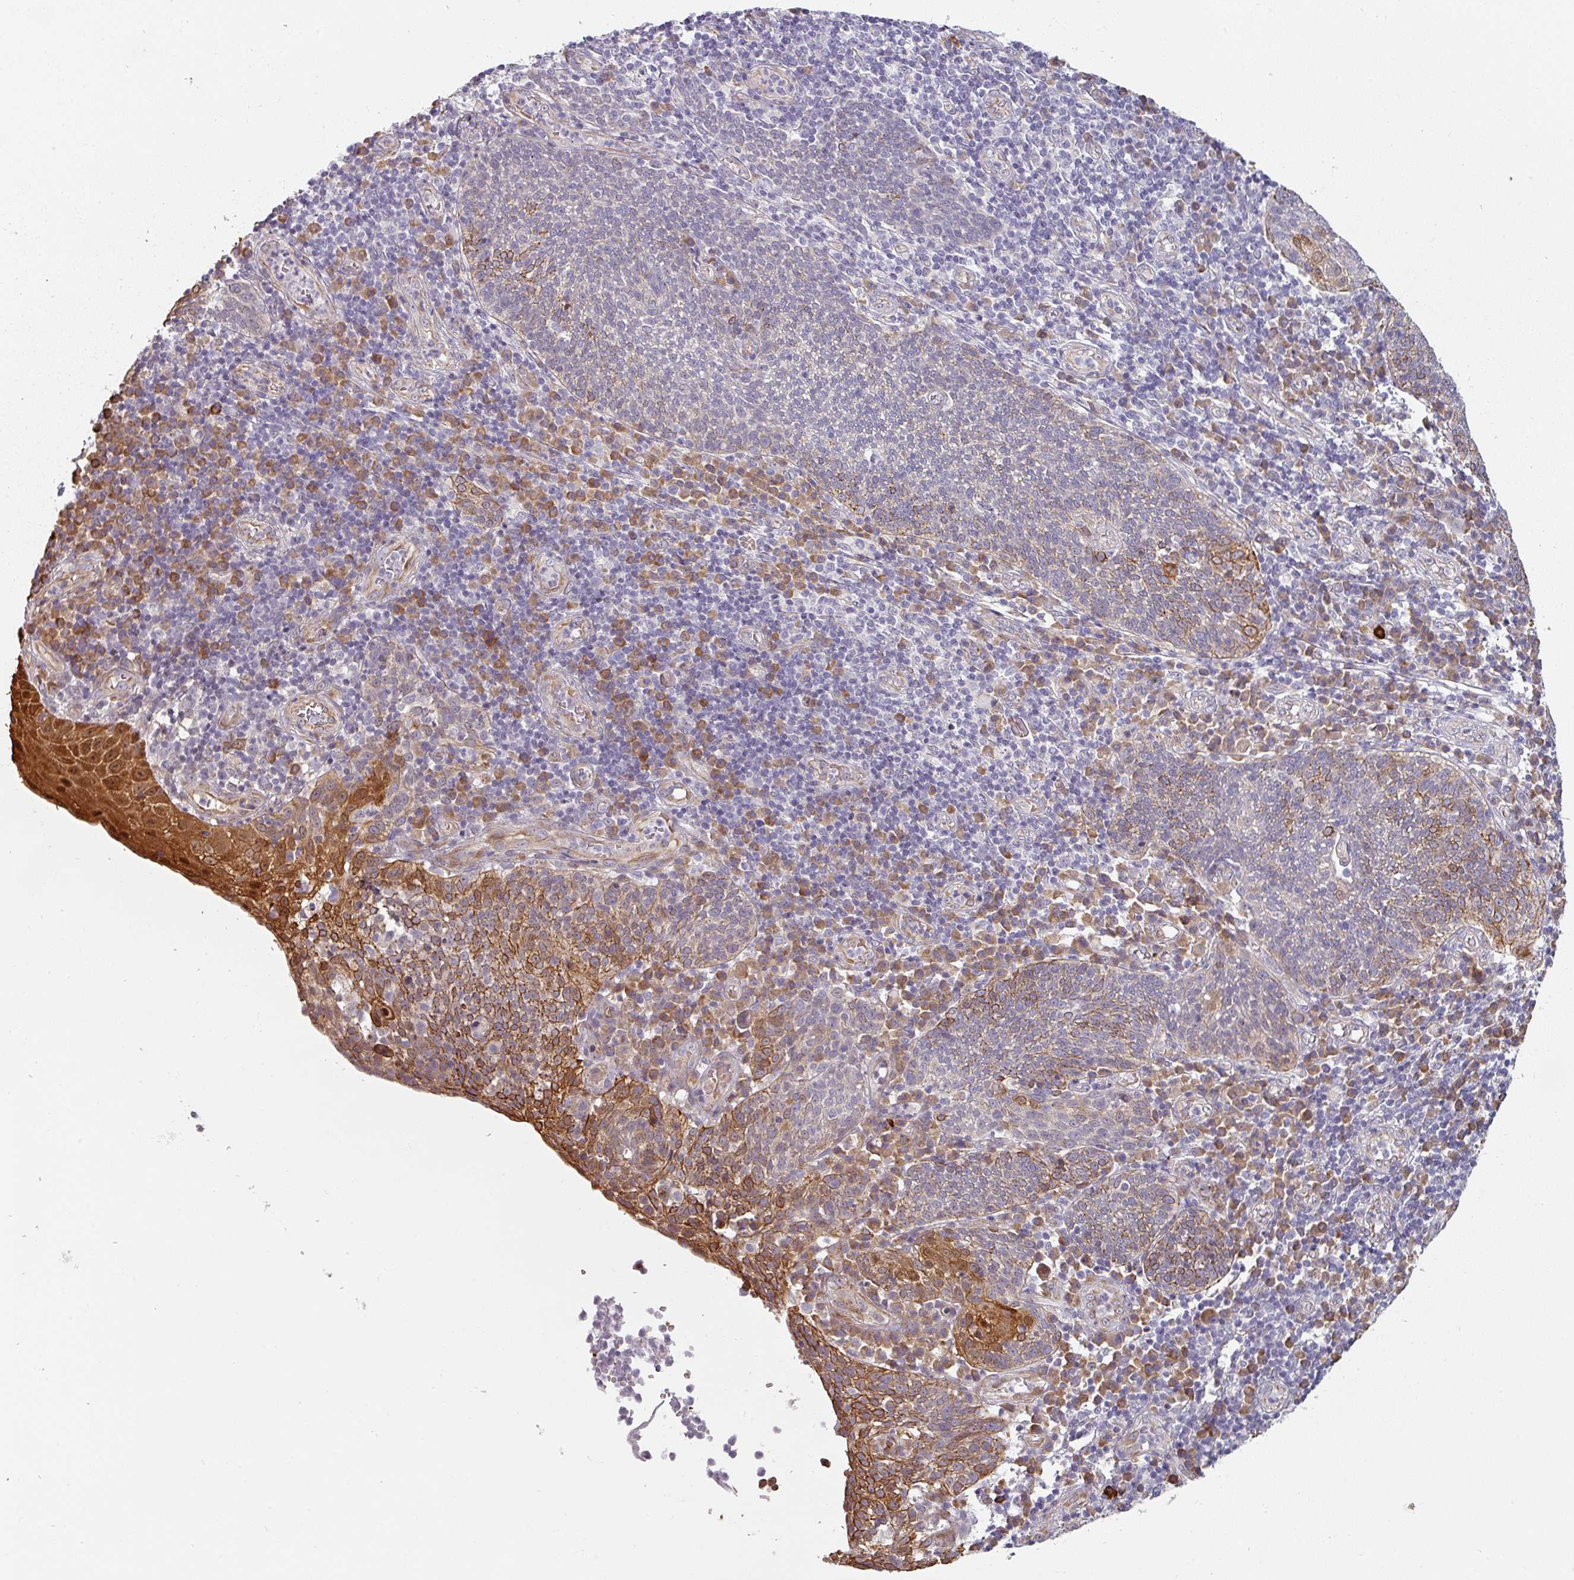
{"staining": {"intensity": "moderate", "quantity": "<25%", "location": "cytoplasmic/membranous"}, "tissue": "cervical cancer", "cell_type": "Tumor cells", "image_type": "cancer", "snomed": [{"axis": "morphology", "description": "Squamous cell carcinoma, NOS"}, {"axis": "topography", "description": "Cervix"}], "caption": "IHC histopathology image of human squamous cell carcinoma (cervical) stained for a protein (brown), which demonstrates low levels of moderate cytoplasmic/membranous positivity in approximately <25% of tumor cells.", "gene": "CEP78", "patient": {"sex": "female", "age": 34}}